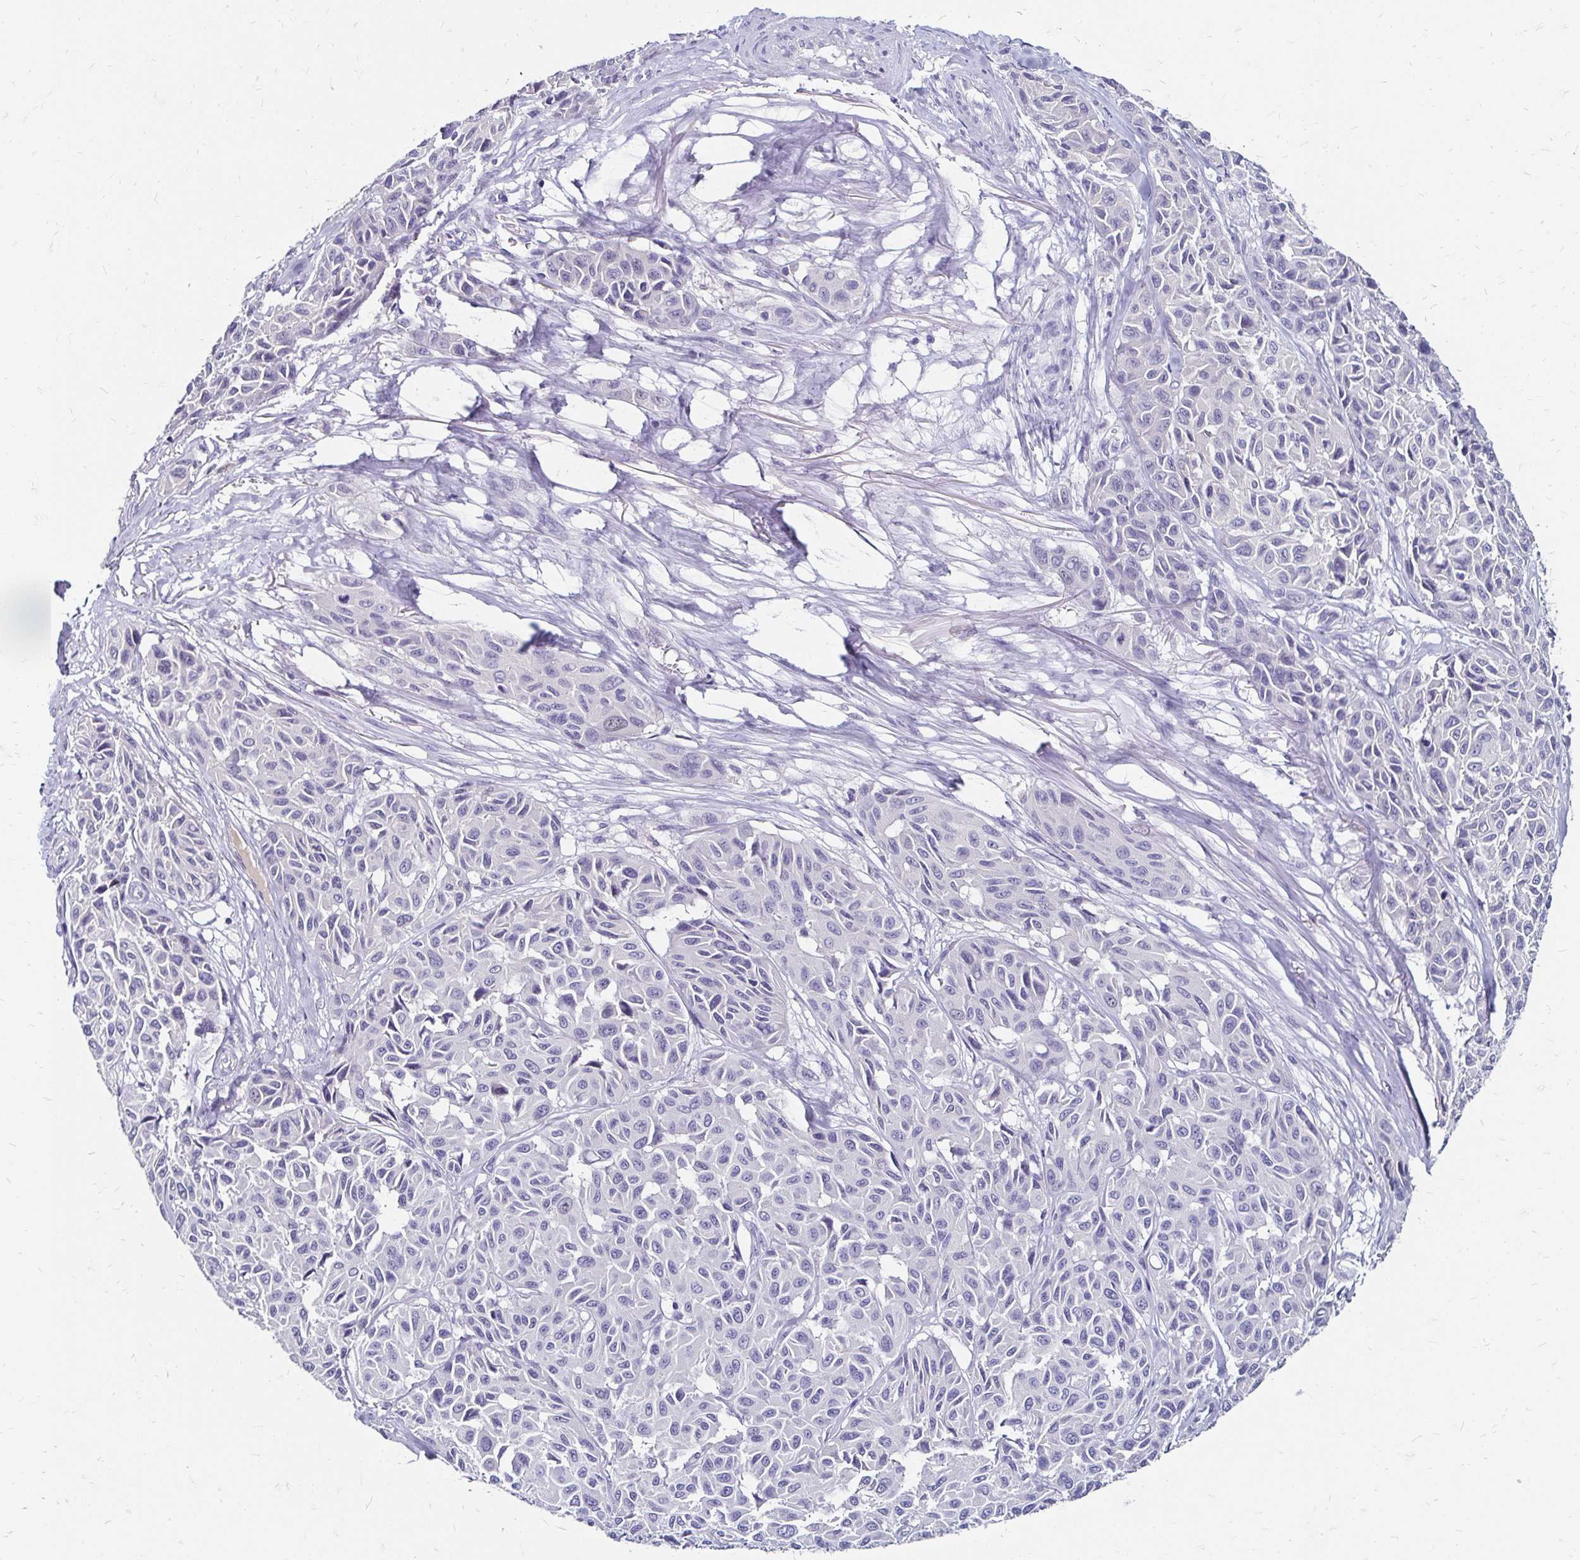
{"staining": {"intensity": "negative", "quantity": "none", "location": "none"}, "tissue": "melanoma", "cell_type": "Tumor cells", "image_type": "cancer", "snomed": [{"axis": "morphology", "description": "Malignant melanoma, NOS"}, {"axis": "topography", "description": "Skin"}], "caption": "A high-resolution micrograph shows IHC staining of malignant melanoma, which reveals no significant positivity in tumor cells. The staining was performed using DAB (3,3'-diaminobenzidine) to visualize the protein expression in brown, while the nuclei were stained in blue with hematoxylin (Magnification: 20x).", "gene": "SCG3", "patient": {"sex": "female", "age": 66}}